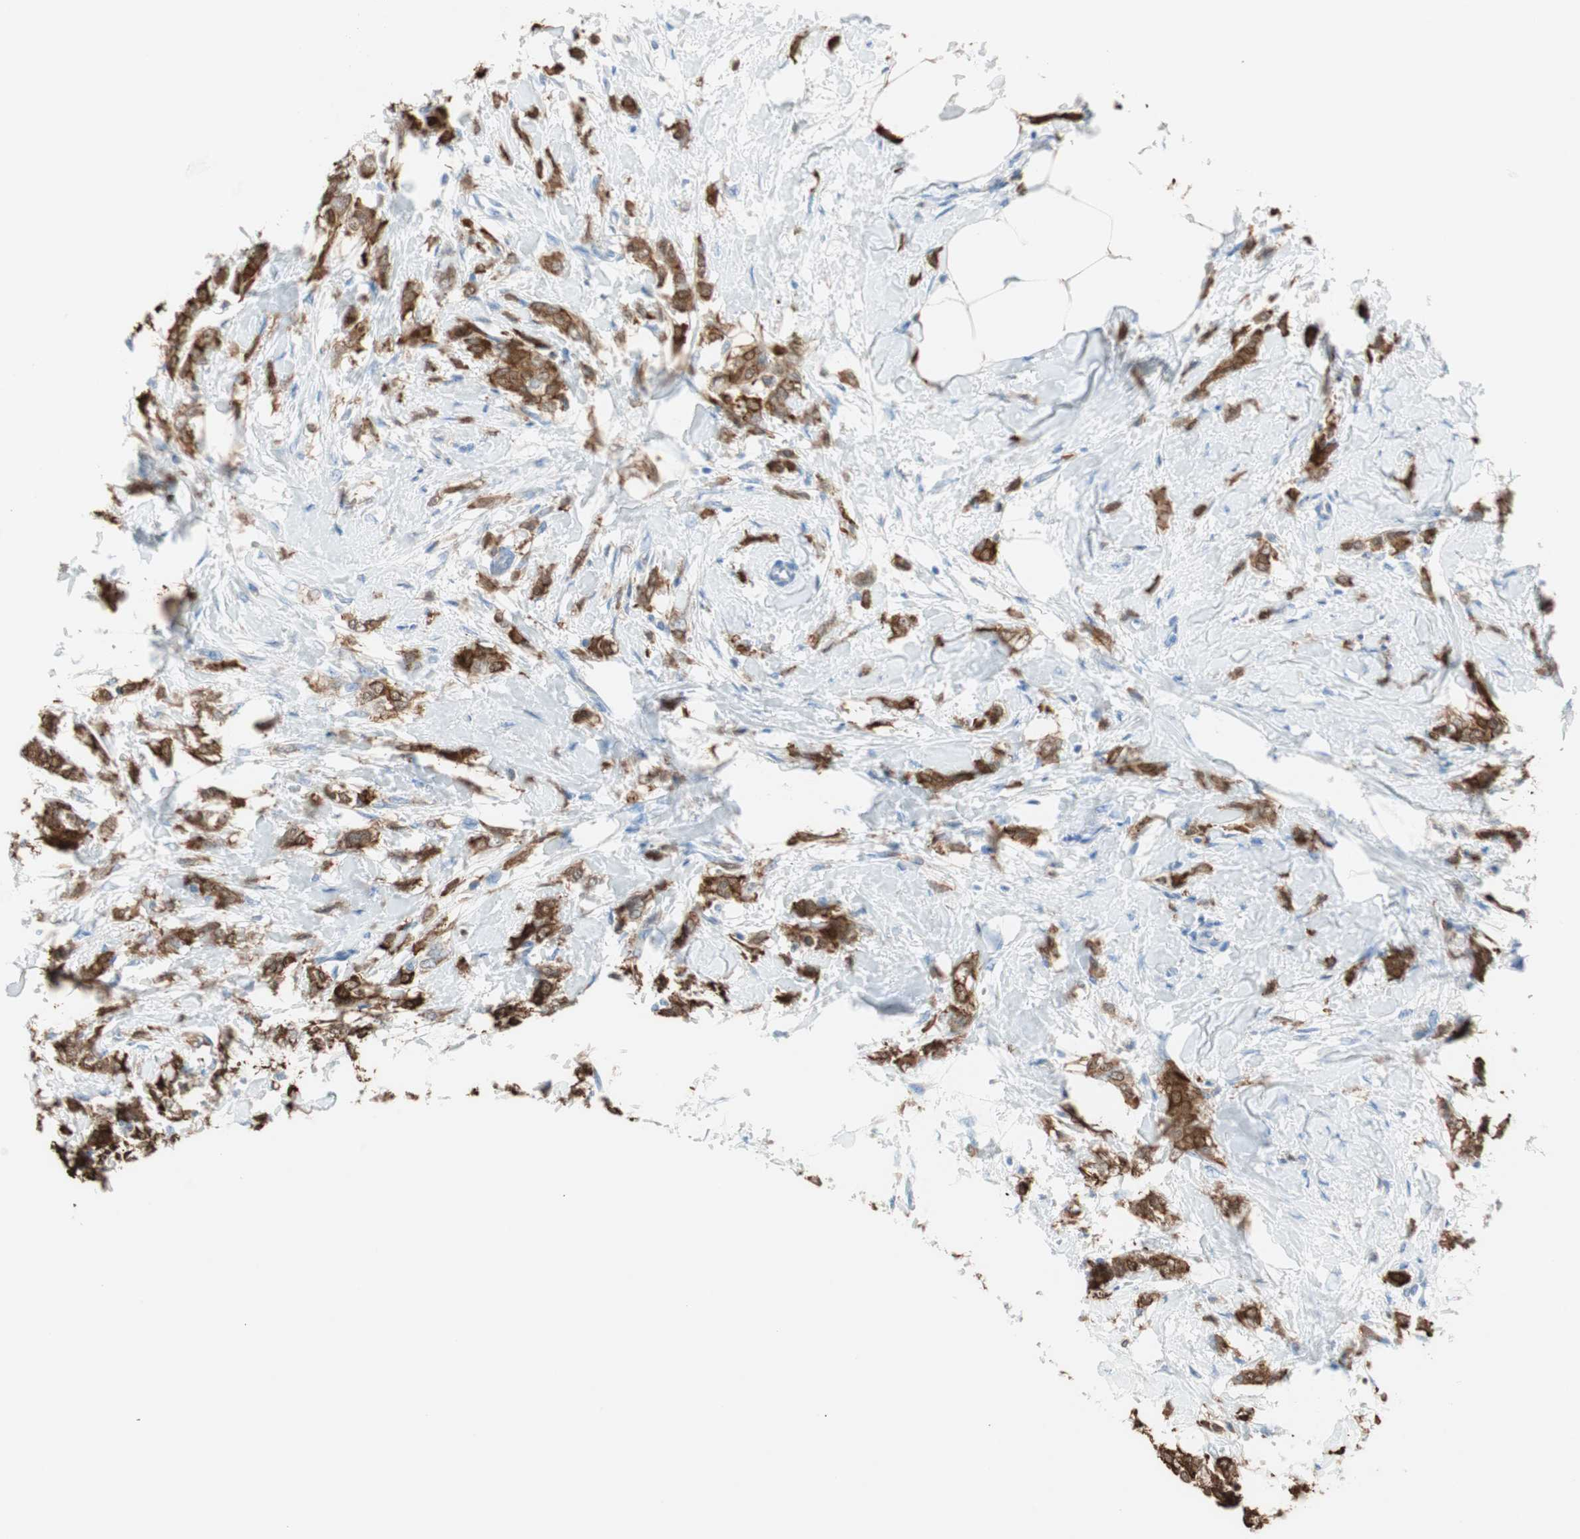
{"staining": {"intensity": "strong", "quantity": ">75%", "location": "cytoplasmic/membranous"}, "tissue": "breast cancer", "cell_type": "Tumor cells", "image_type": "cancer", "snomed": [{"axis": "morphology", "description": "Lobular carcinoma, in situ"}, {"axis": "morphology", "description": "Lobular carcinoma"}, {"axis": "topography", "description": "Breast"}], "caption": "DAB immunohistochemical staining of breast lobular carcinoma displays strong cytoplasmic/membranous protein staining in approximately >75% of tumor cells. (IHC, brightfield microscopy, high magnification).", "gene": "GLUL", "patient": {"sex": "female", "age": 41}}